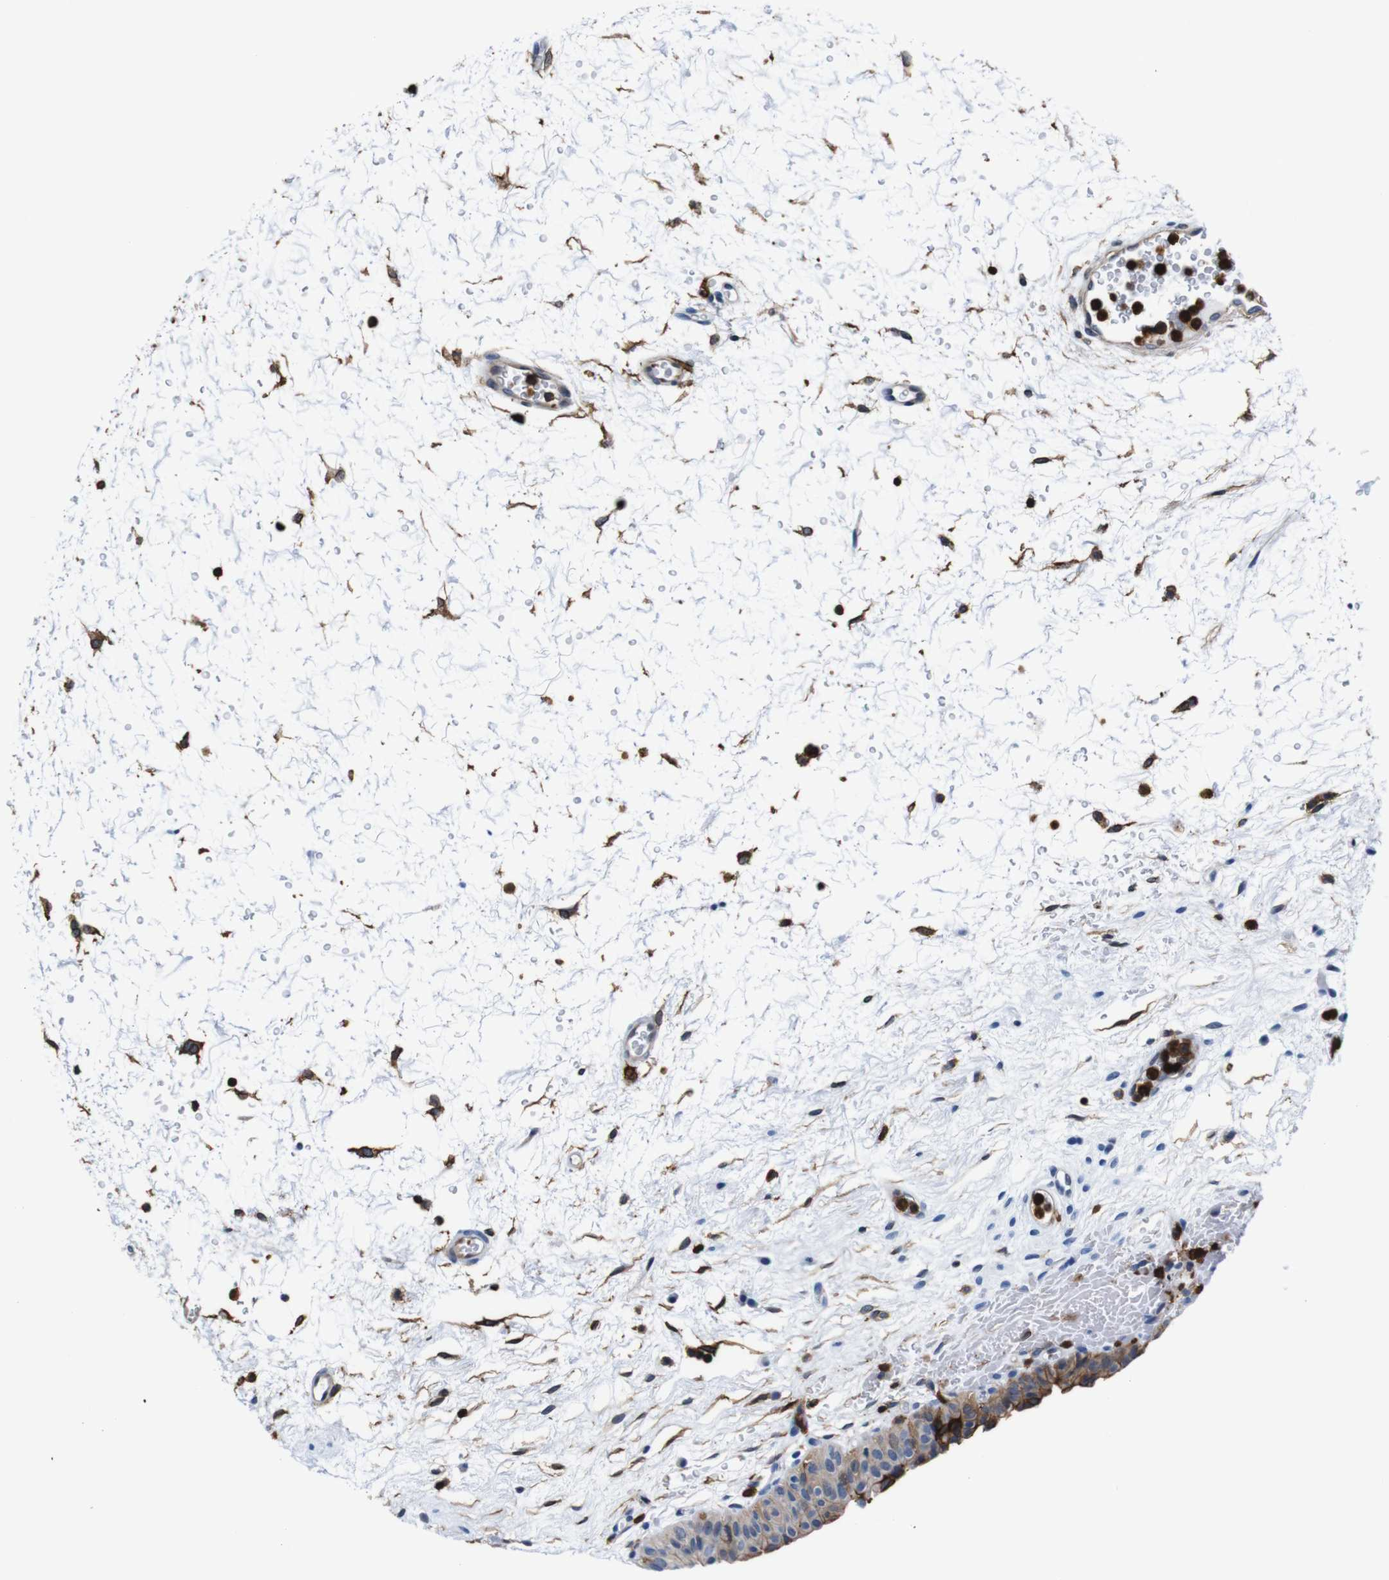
{"staining": {"intensity": "moderate", "quantity": ">75%", "location": "cytoplasmic/membranous"}, "tissue": "urinary bladder", "cell_type": "Urothelial cells", "image_type": "normal", "snomed": [{"axis": "morphology", "description": "Normal tissue, NOS"}, {"axis": "topography", "description": "Urinary bladder"}], "caption": "A high-resolution photomicrograph shows immunohistochemistry staining of unremarkable urinary bladder, which exhibits moderate cytoplasmic/membranous expression in about >75% of urothelial cells.", "gene": "ANXA1", "patient": {"sex": "male", "age": 46}}